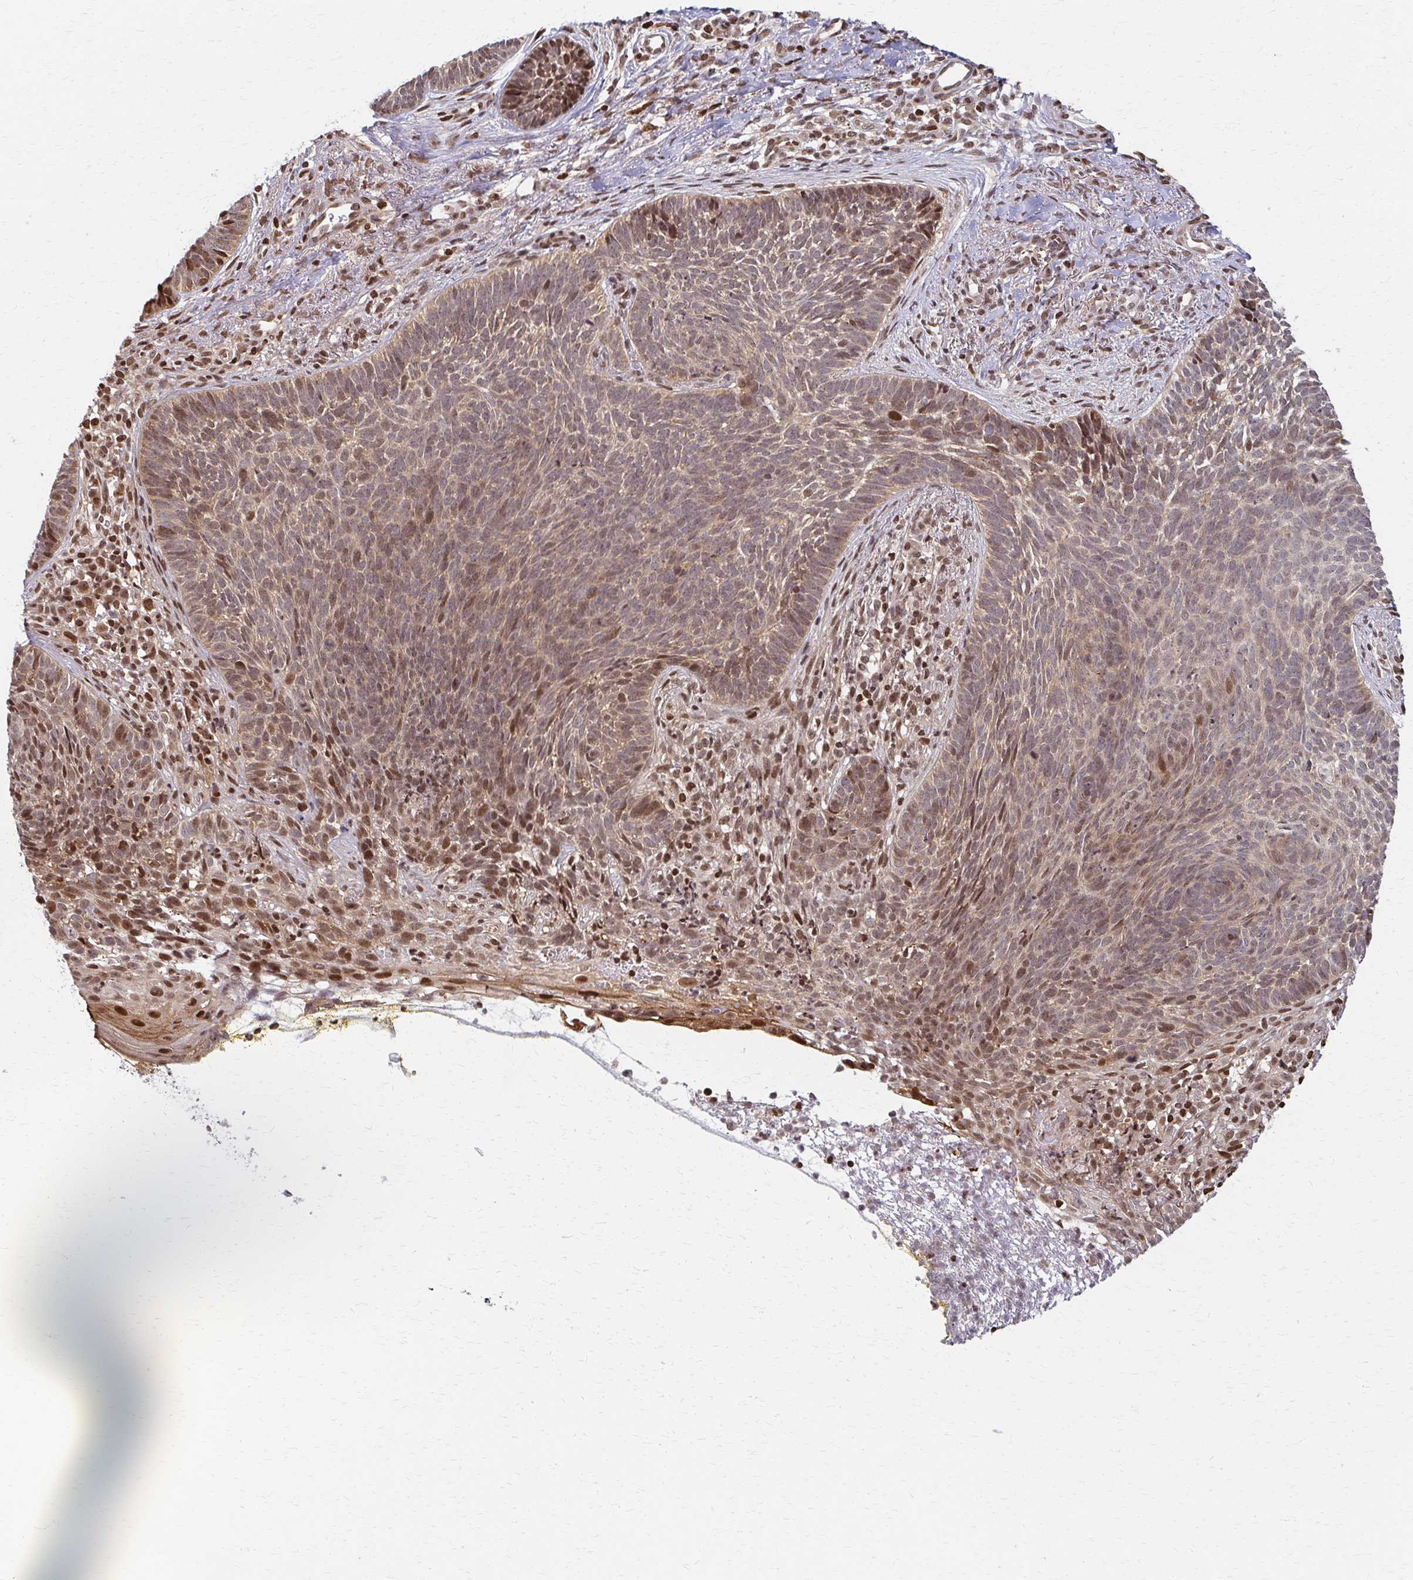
{"staining": {"intensity": "moderate", "quantity": "25%-75%", "location": "nuclear"}, "tissue": "skin cancer", "cell_type": "Tumor cells", "image_type": "cancer", "snomed": [{"axis": "morphology", "description": "Basal cell carcinoma"}, {"axis": "topography", "description": "Skin"}], "caption": "A photomicrograph showing moderate nuclear staining in about 25%-75% of tumor cells in skin cancer, as visualized by brown immunohistochemical staining.", "gene": "PSMD7", "patient": {"sex": "female", "age": 74}}